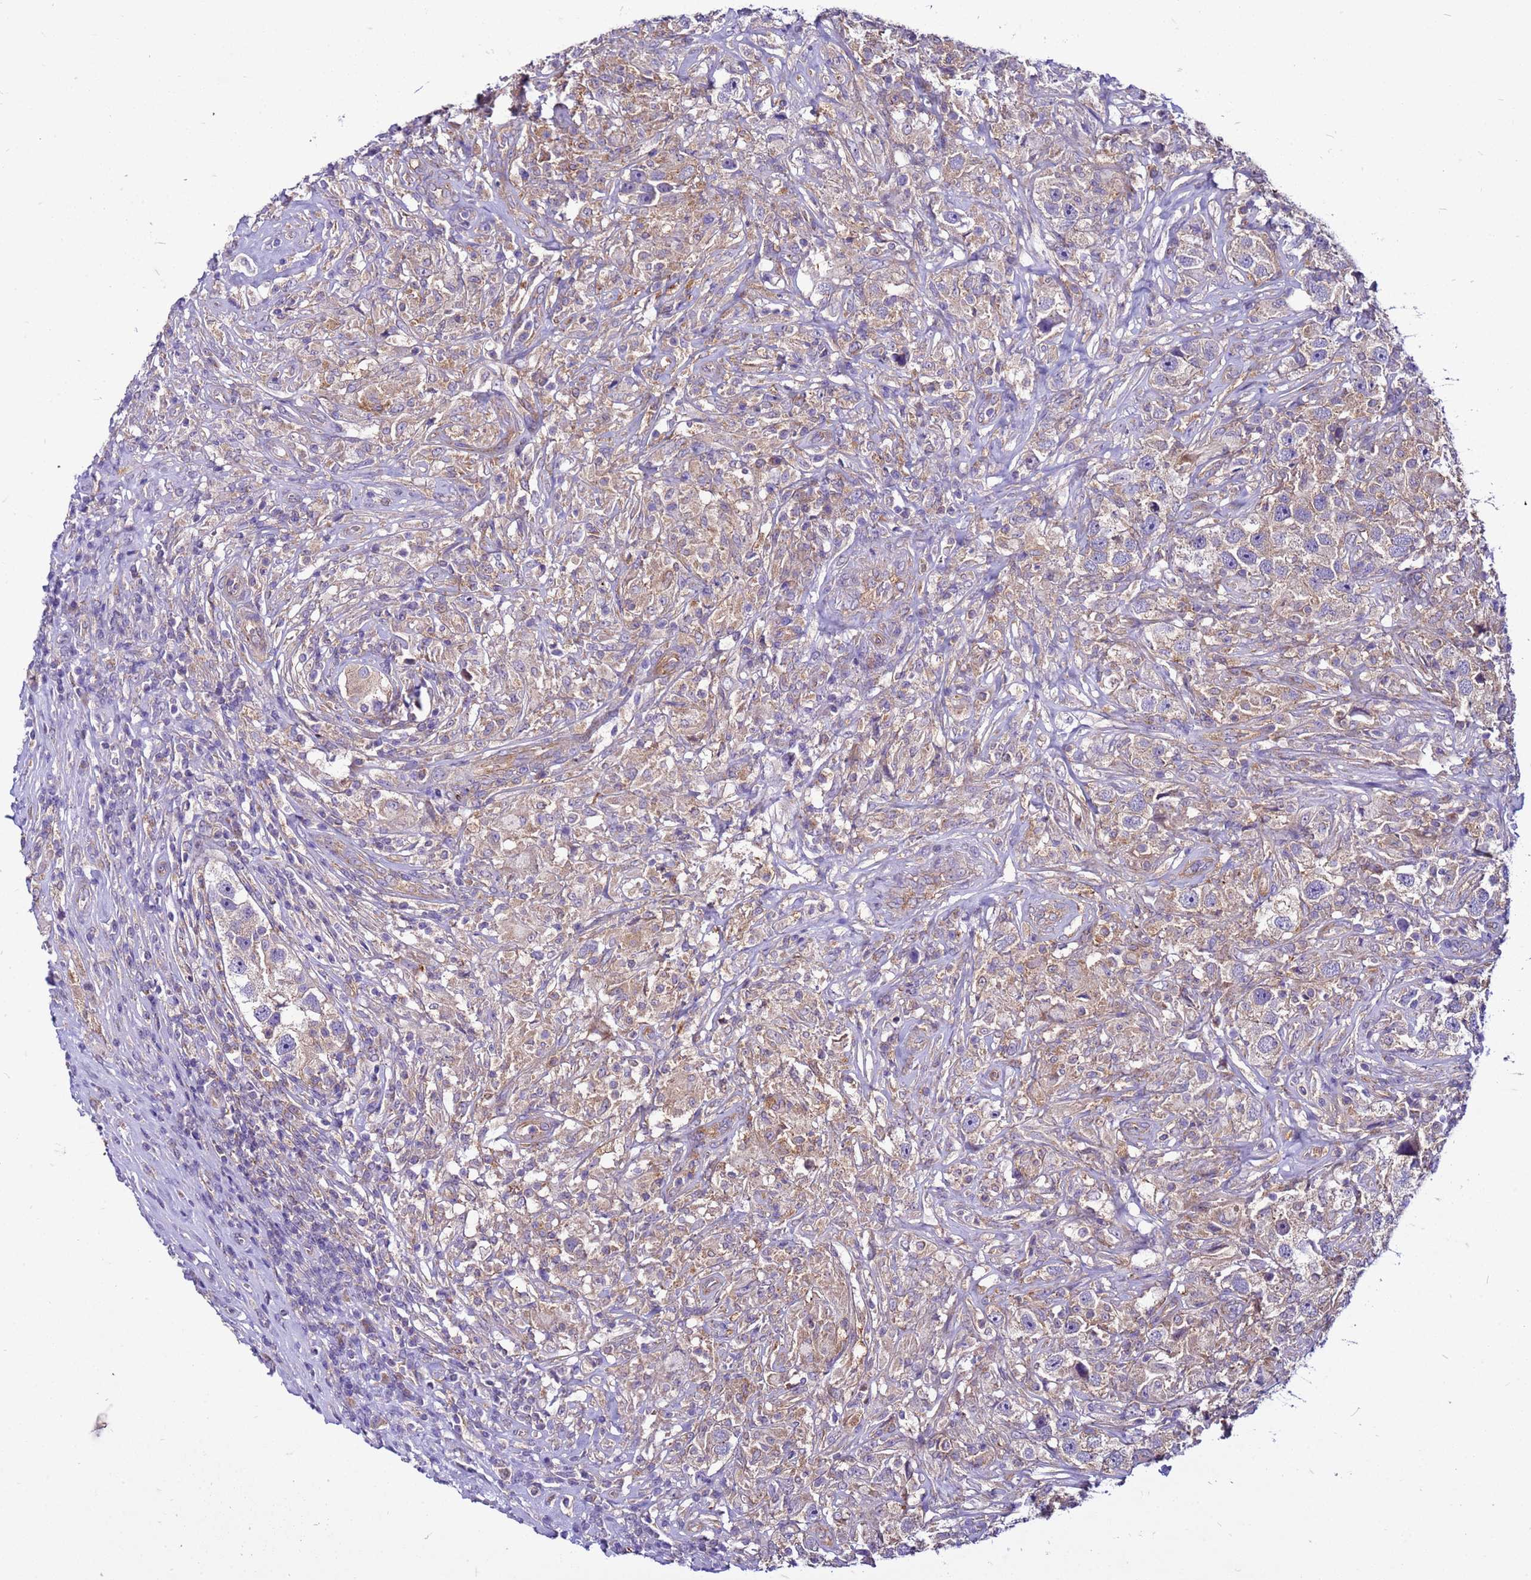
{"staining": {"intensity": "weak", "quantity": ">75%", "location": "cytoplasmic/membranous"}, "tissue": "testis cancer", "cell_type": "Tumor cells", "image_type": "cancer", "snomed": [{"axis": "morphology", "description": "Seminoma, NOS"}, {"axis": "topography", "description": "Testis"}], "caption": "This histopathology image shows testis cancer (seminoma) stained with IHC to label a protein in brown. The cytoplasmic/membranous of tumor cells show weak positivity for the protein. Nuclei are counter-stained blue.", "gene": "PKD1", "patient": {"sex": "male", "age": 49}}